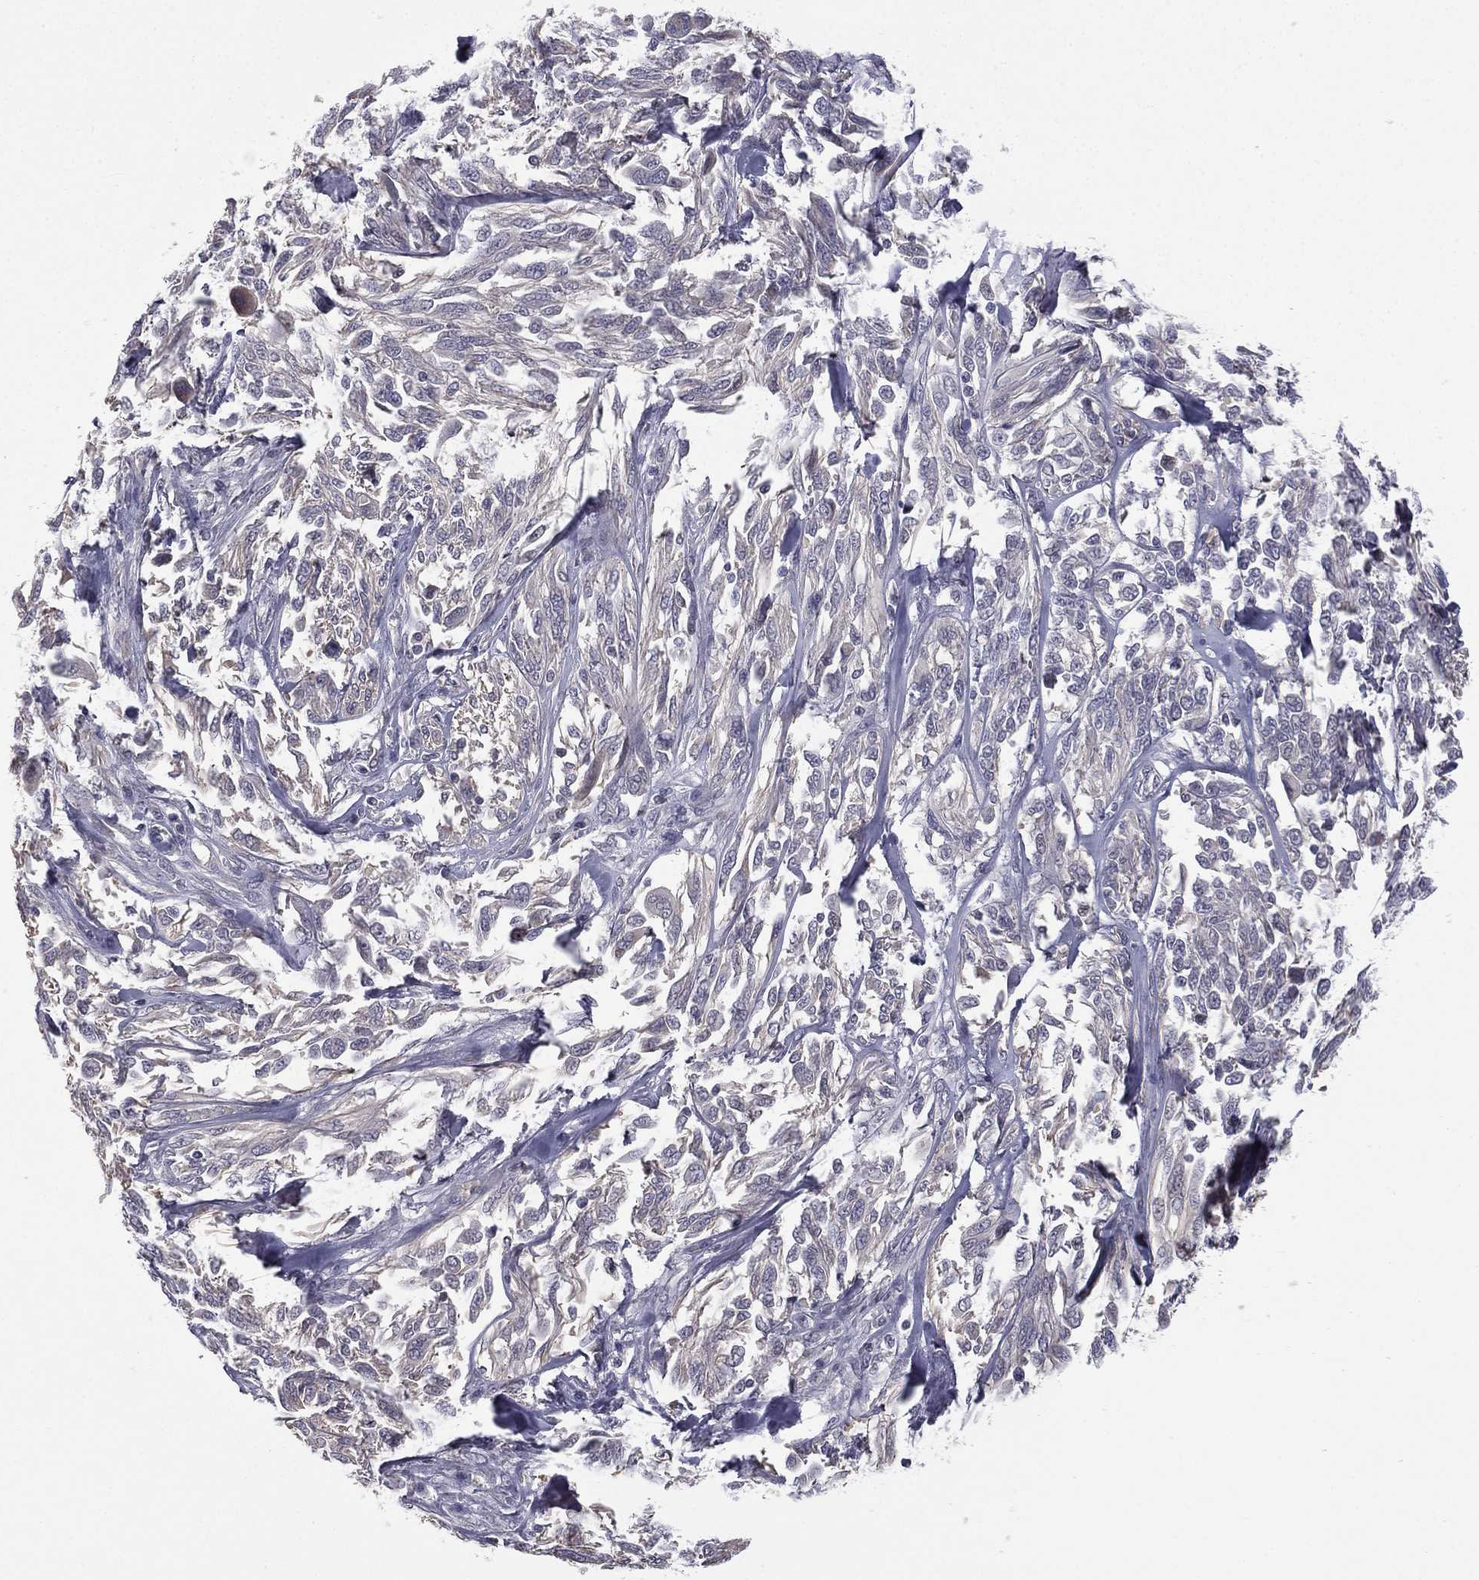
{"staining": {"intensity": "negative", "quantity": "none", "location": "none"}, "tissue": "melanoma", "cell_type": "Tumor cells", "image_type": "cancer", "snomed": [{"axis": "morphology", "description": "Malignant melanoma, NOS"}, {"axis": "topography", "description": "Skin"}], "caption": "A photomicrograph of melanoma stained for a protein demonstrates no brown staining in tumor cells.", "gene": "ACTRT2", "patient": {"sex": "female", "age": 91}}